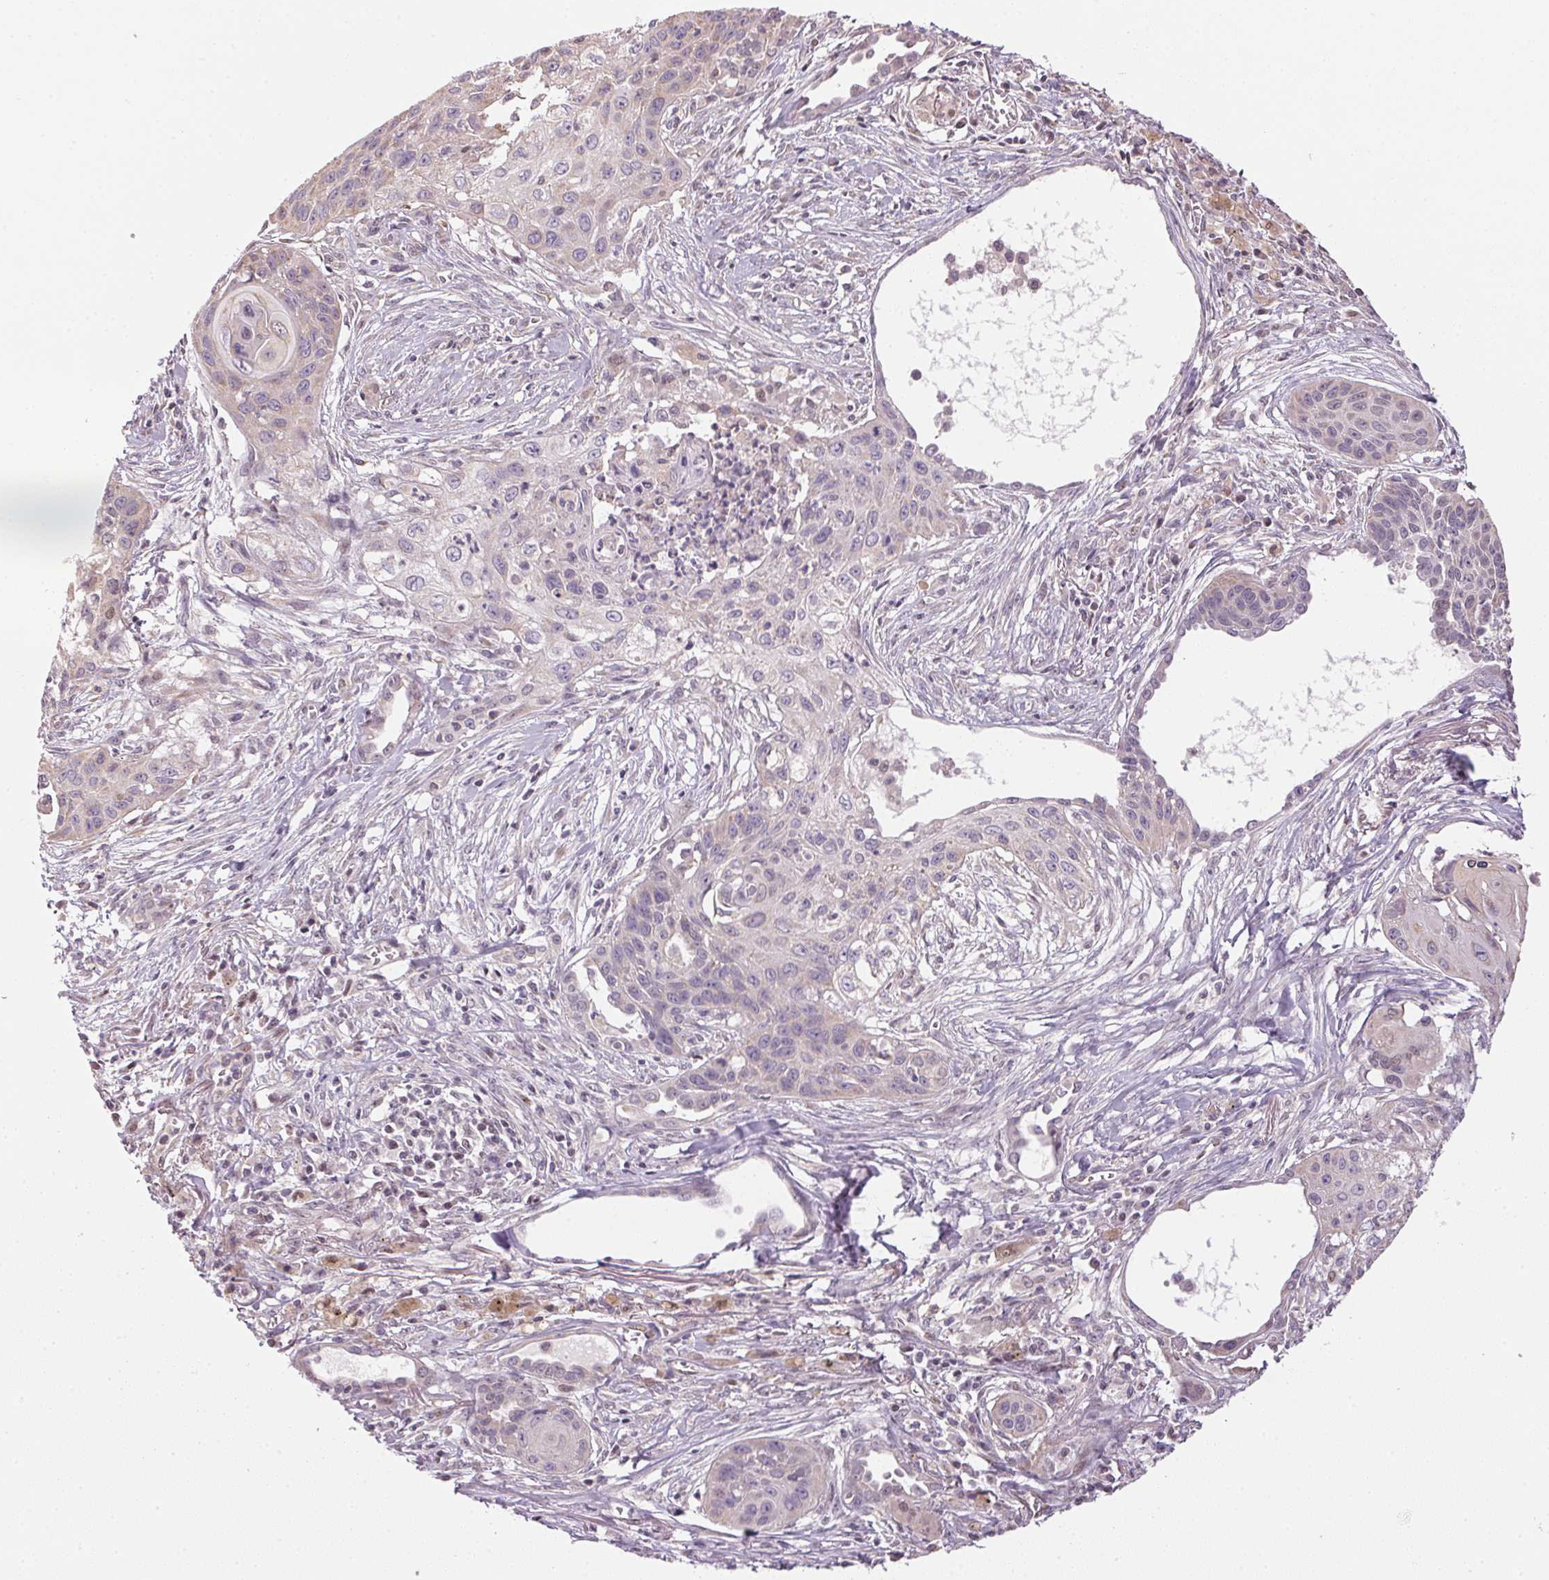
{"staining": {"intensity": "negative", "quantity": "none", "location": "none"}, "tissue": "lung cancer", "cell_type": "Tumor cells", "image_type": "cancer", "snomed": [{"axis": "morphology", "description": "Squamous cell carcinoma, NOS"}, {"axis": "topography", "description": "Lung"}], "caption": "There is no significant staining in tumor cells of lung cancer.", "gene": "SC5D", "patient": {"sex": "male", "age": 71}}